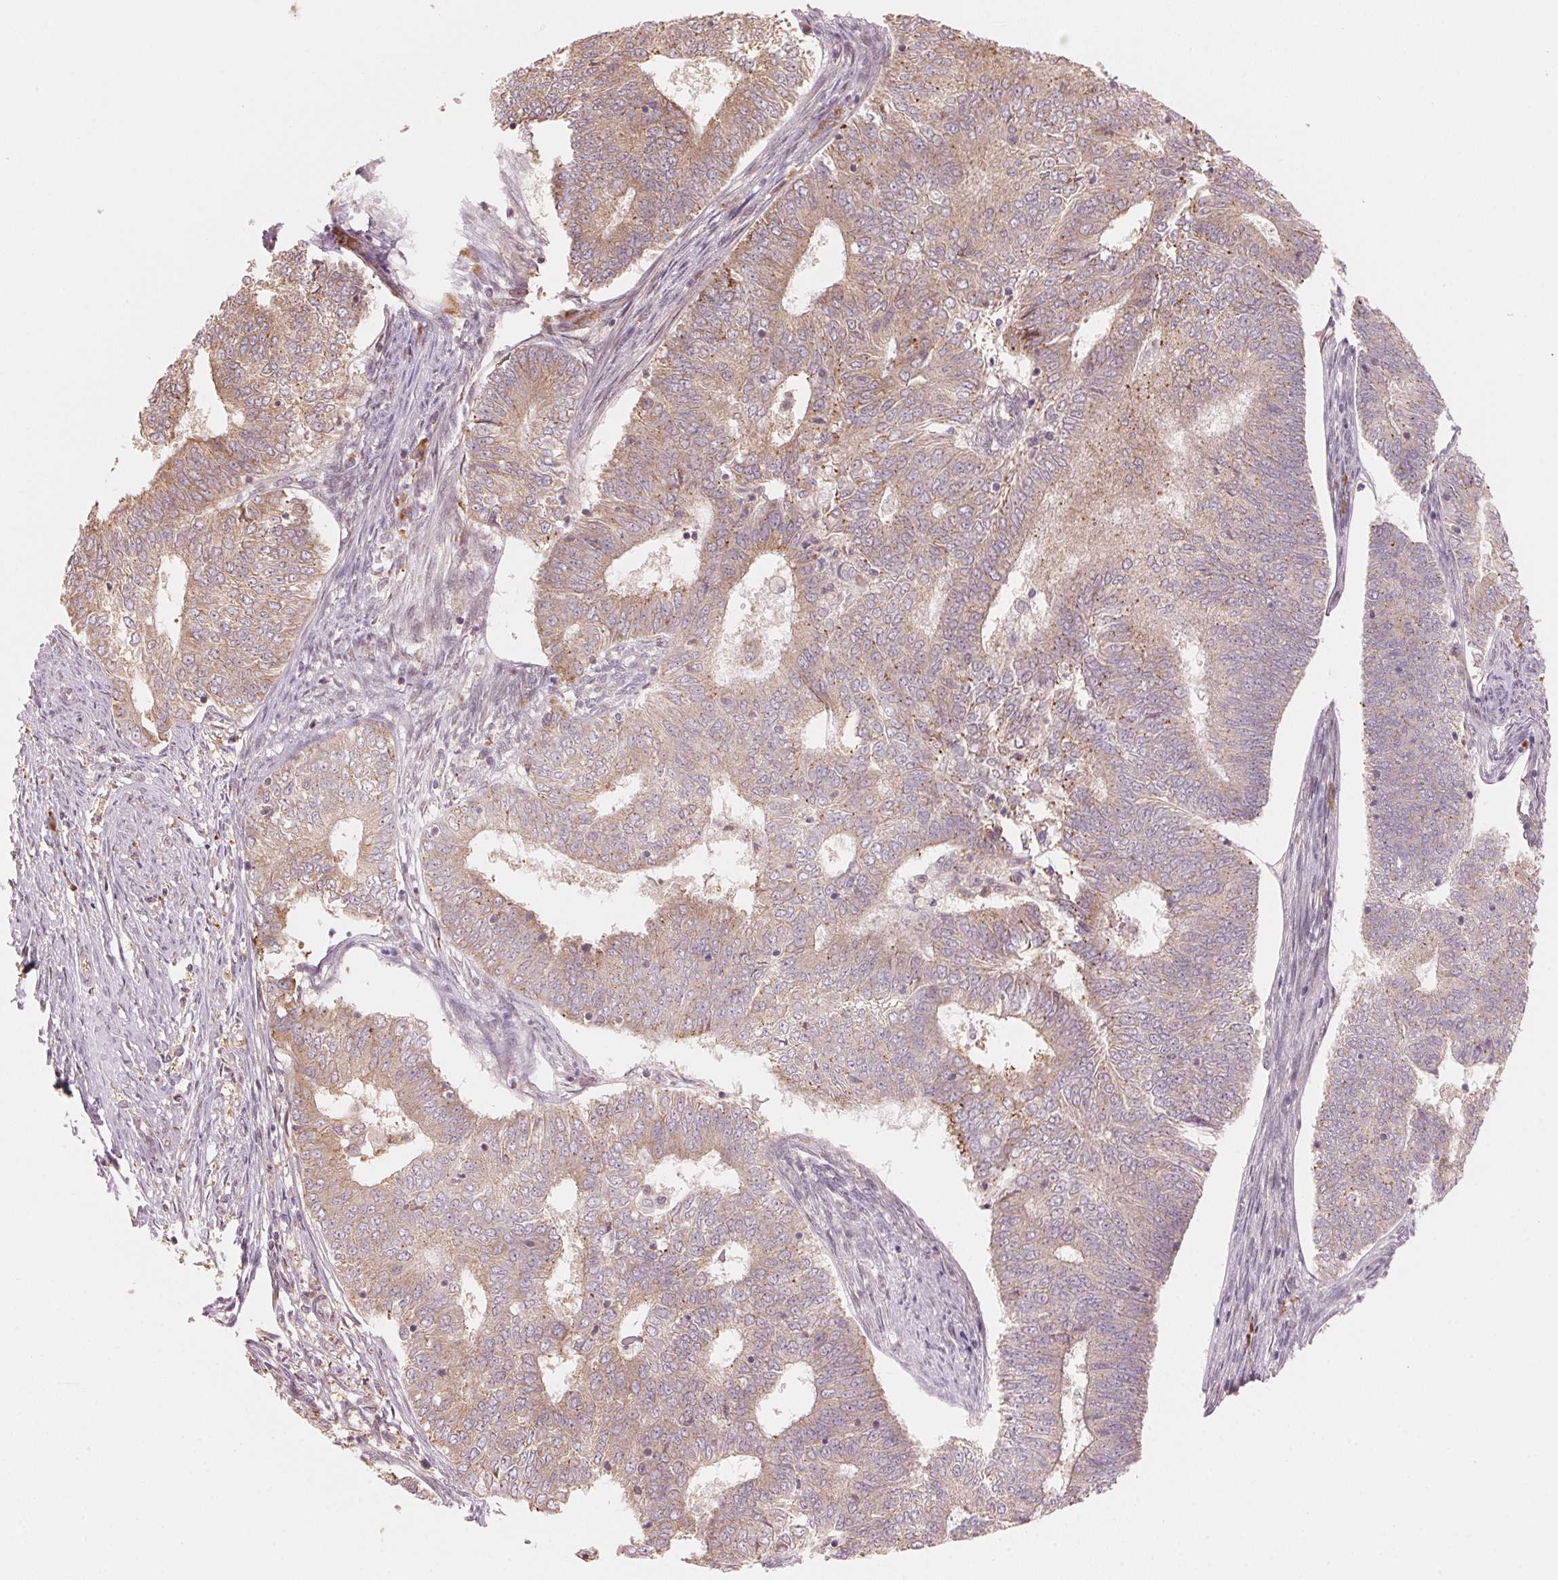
{"staining": {"intensity": "weak", "quantity": "25%-75%", "location": "cytoplasmic/membranous"}, "tissue": "endometrial cancer", "cell_type": "Tumor cells", "image_type": "cancer", "snomed": [{"axis": "morphology", "description": "Adenocarcinoma, NOS"}, {"axis": "topography", "description": "Endometrium"}], "caption": "Endometrial adenocarcinoma tissue displays weak cytoplasmic/membranous positivity in about 25%-75% of tumor cells, visualized by immunohistochemistry.", "gene": "PRKN", "patient": {"sex": "female", "age": 62}}